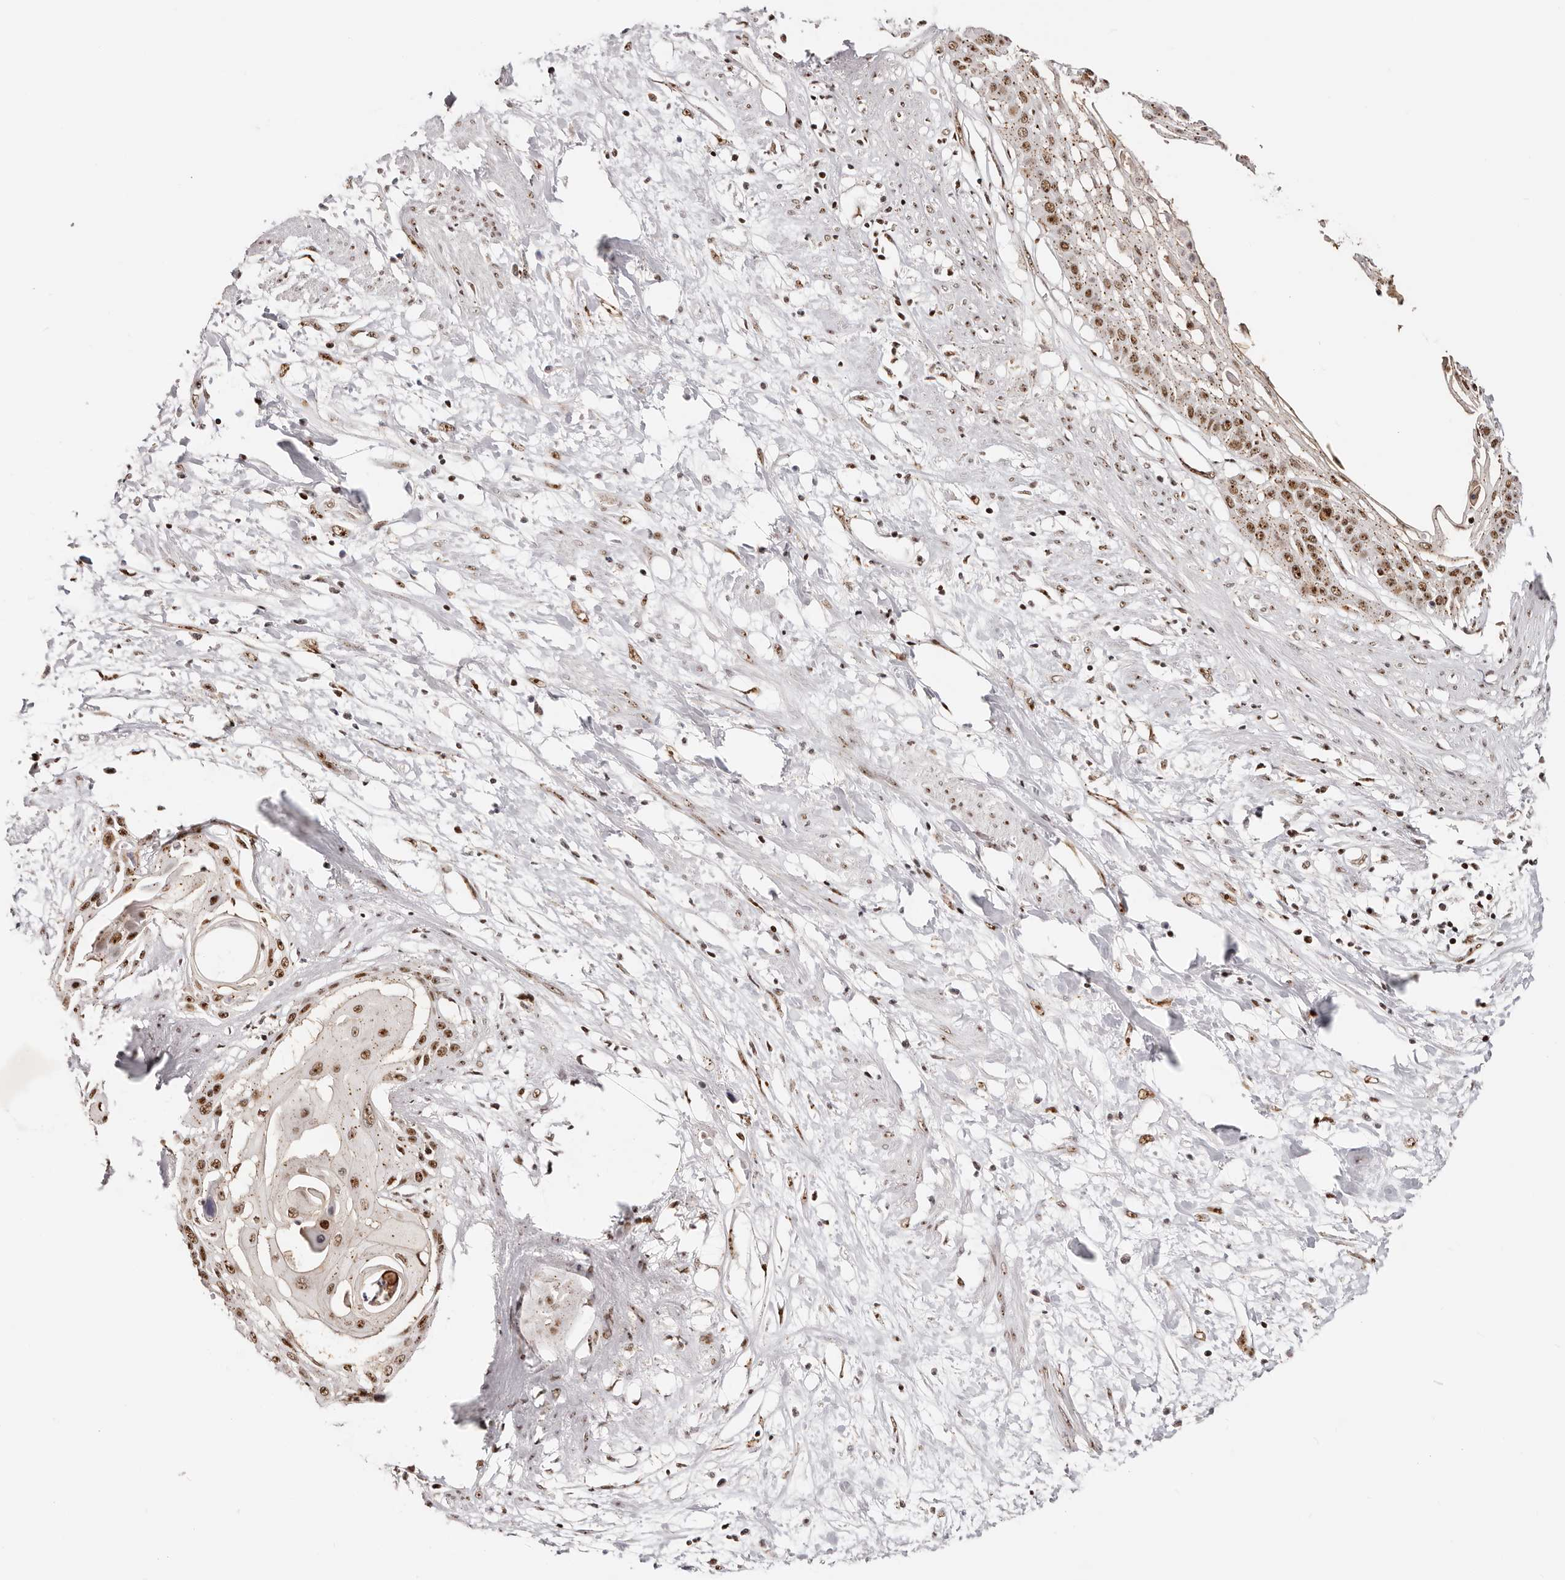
{"staining": {"intensity": "moderate", "quantity": ">75%", "location": "nuclear"}, "tissue": "cervical cancer", "cell_type": "Tumor cells", "image_type": "cancer", "snomed": [{"axis": "morphology", "description": "Squamous cell carcinoma, NOS"}, {"axis": "topography", "description": "Cervix"}], "caption": "Human cervical squamous cell carcinoma stained with a brown dye exhibits moderate nuclear positive positivity in approximately >75% of tumor cells.", "gene": "IQGAP3", "patient": {"sex": "female", "age": 57}}